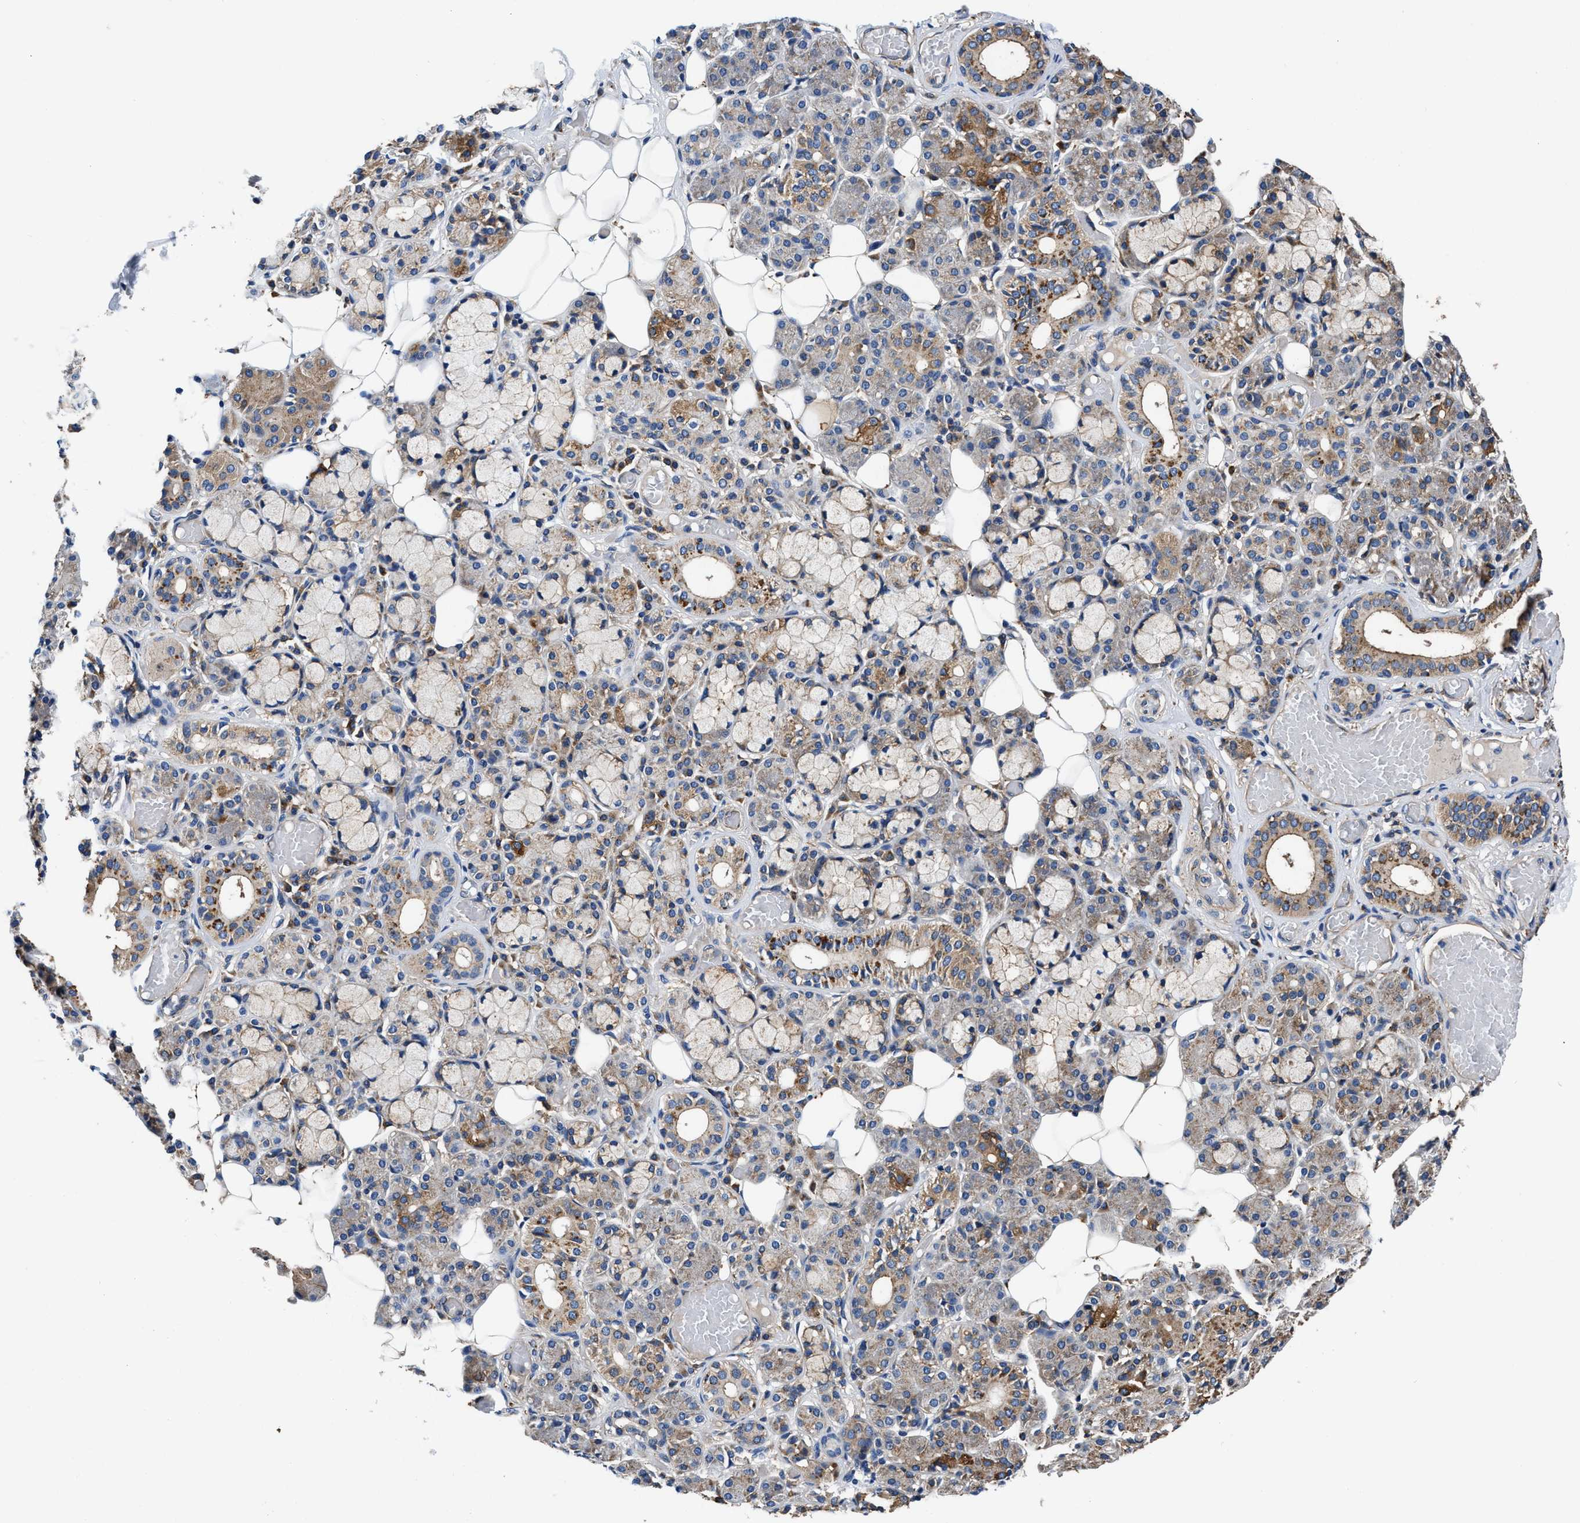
{"staining": {"intensity": "weak", "quantity": "25%-75%", "location": "cytoplasmic/membranous"}, "tissue": "salivary gland", "cell_type": "Glandular cells", "image_type": "normal", "snomed": [{"axis": "morphology", "description": "Normal tissue, NOS"}, {"axis": "topography", "description": "Salivary gland"}], "caption": "Protein expression analysis of unremarkable salivary gland exhibits weak cytoplasmic/membranous staining in approximately 25%-75% of glandular cells.", "gene": "PPP1R9B", "patient": {"sex": "male", "age": 63}}